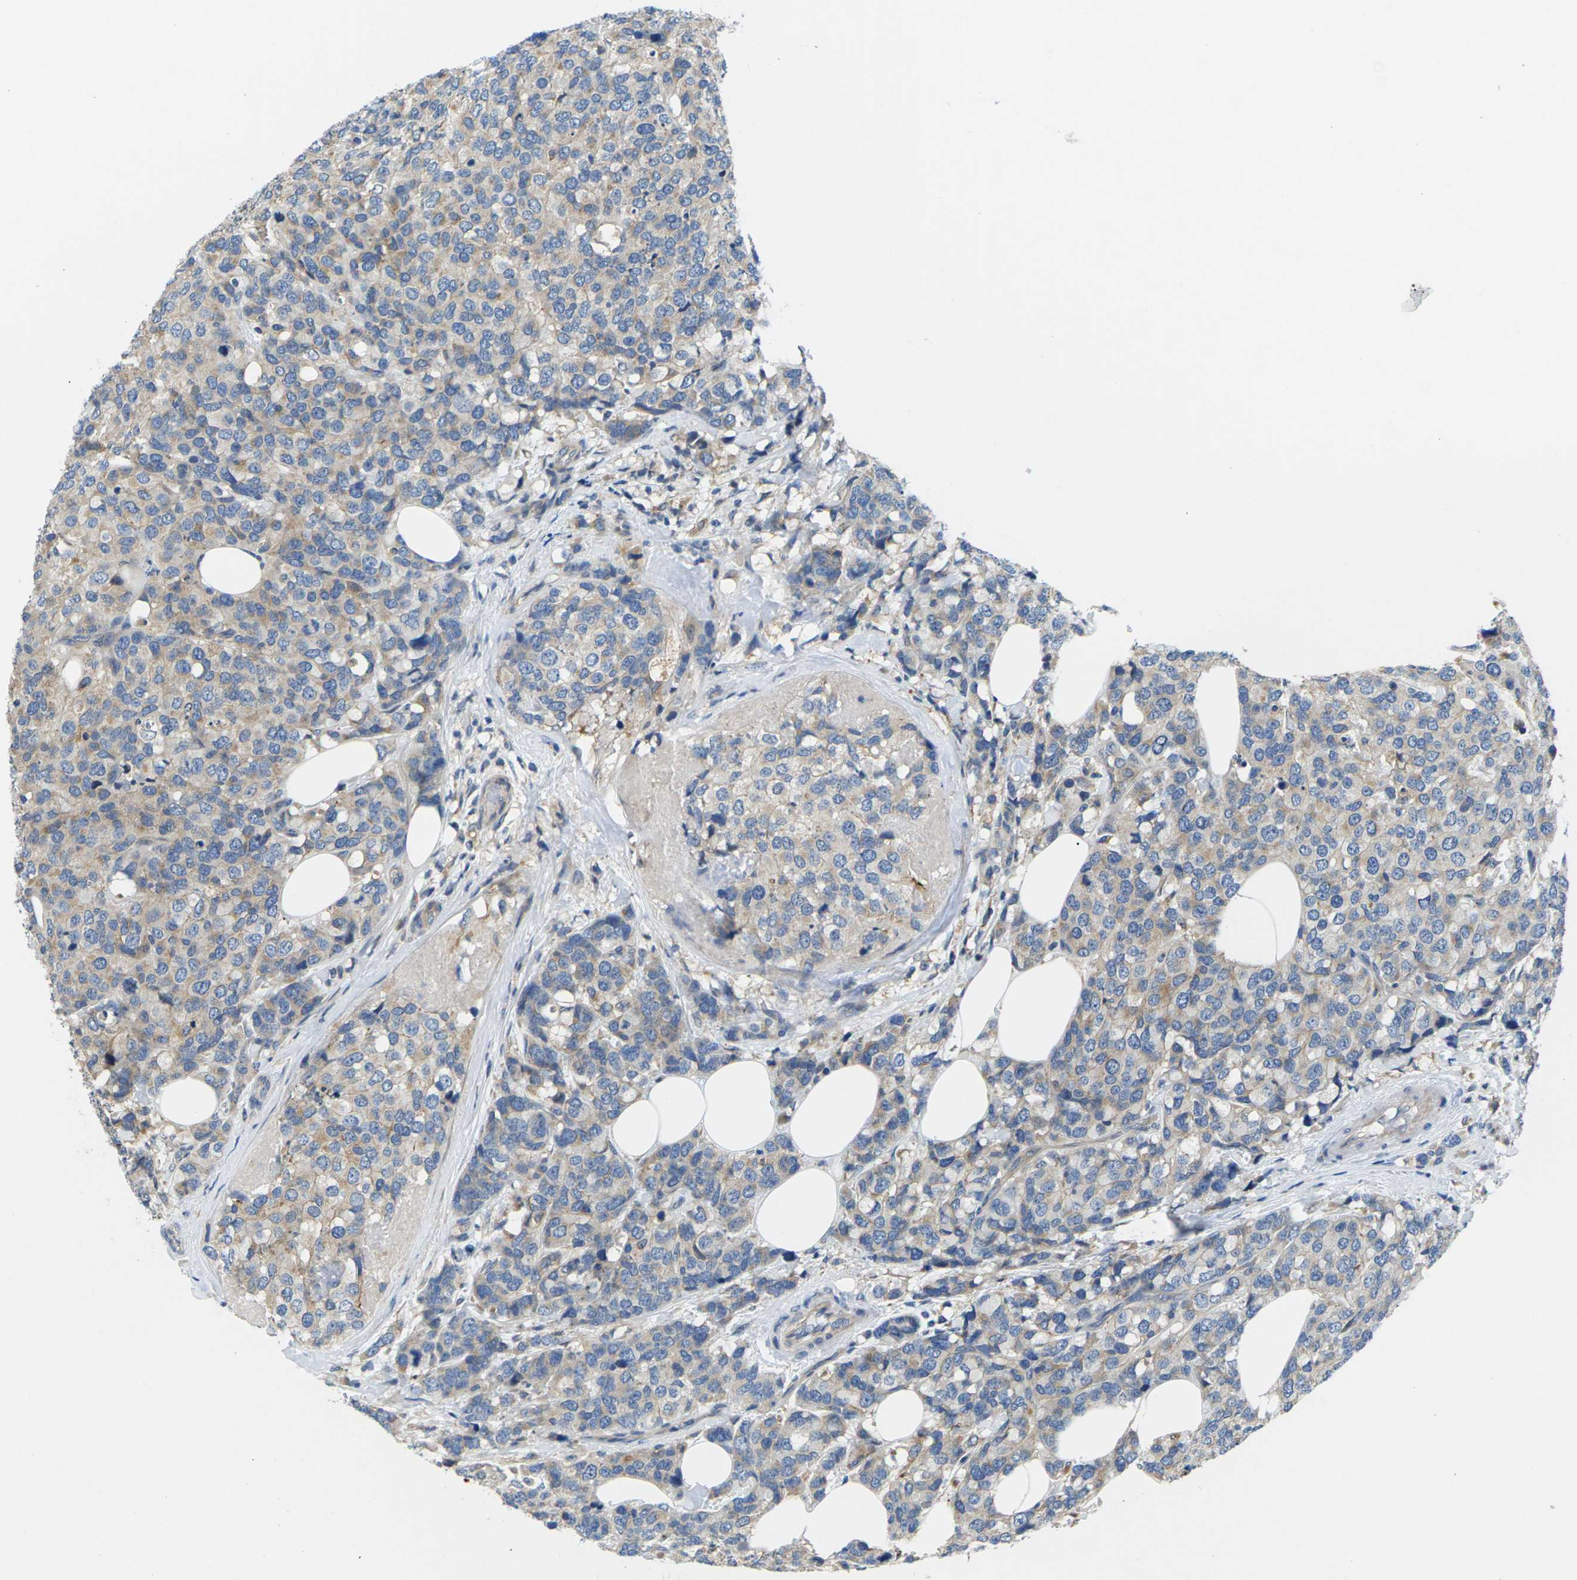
{"staining": {"intensity": "weak", "quantity": ">75%", "location": "cytoplasmic/membranous"}, "tissue": "breast cancer", "cell_type": "Tumor cells", "image_type": "cancer", "snomed": [{"axis": "morphology", "description": "Lobular carcinoma"}, {"axis": "topography", "description": "Breast"}], "caption": "High-magnification brightfield microscopy of breast lobular carcinoma stained with DAB (brown) and counterstained with hematoxylin (blue). tumor cells exhibit weak cytoplasmic/membranous staining is present in approximately>75% of cells.", "gene": "SCNN1A", "patient": {"sex": "female", "age": 59}}